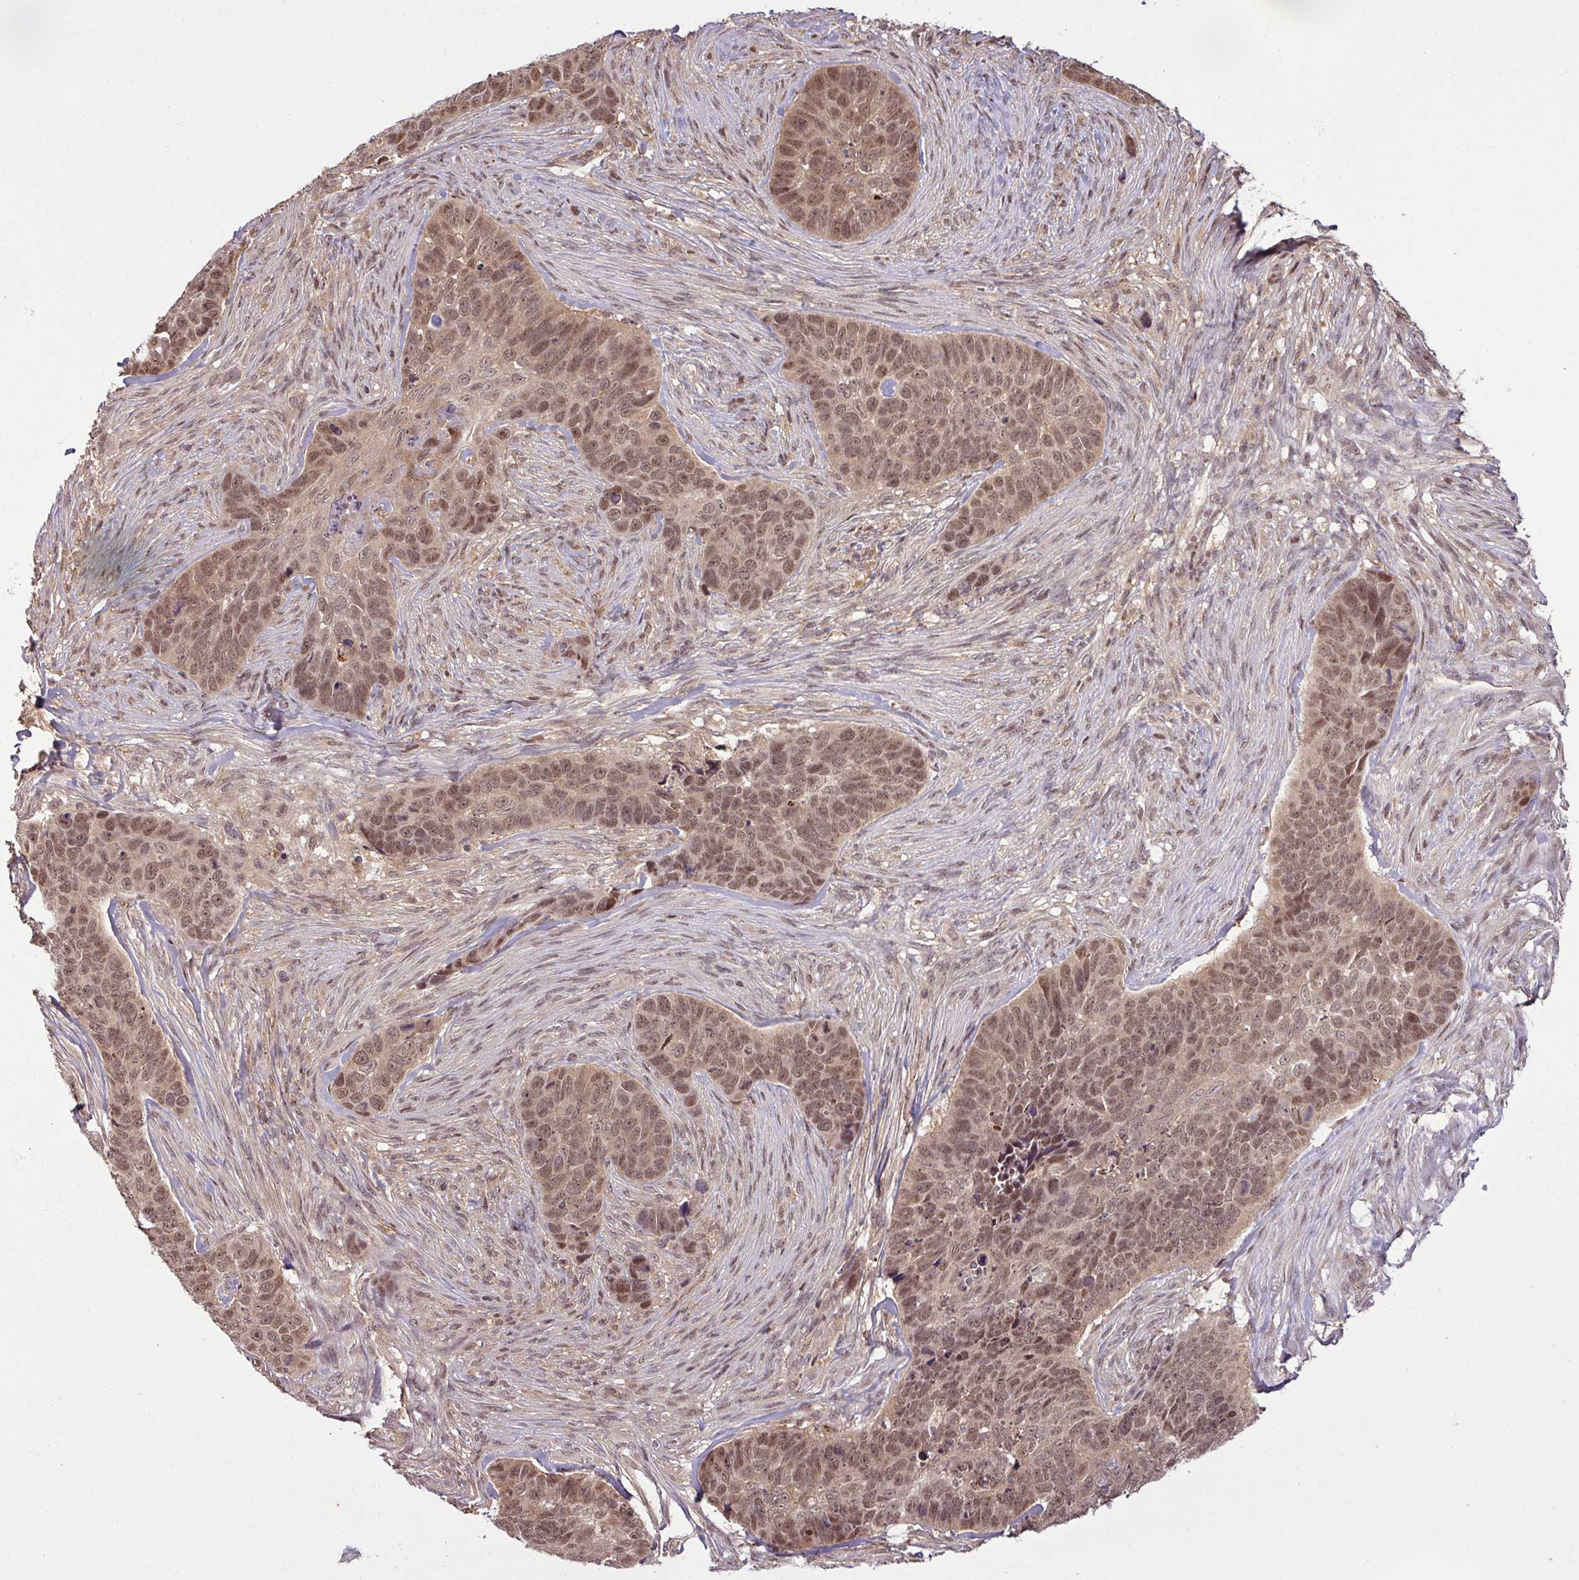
{"staining": {"intensity": "moderate", "quantity": ">75%", "location": "nuclear"}, "tissue": "skin cancer", "cell_type": "Tumor cells", "image_type": "cancer", "snomed": [{"axis": "morphology", "description": "Basal cell carcinoma"}, {"axis": "topography", "description": "Skin"}], "caption": "Immunohistochemical staining of skin cancer (basal cell carcinoma) demonstrates medium levels of moderate nuclear protein positivity in approximately >75% of tumor cells.", "gene": "ITPKC", "patient": {"sex": "female", "age": 82}}